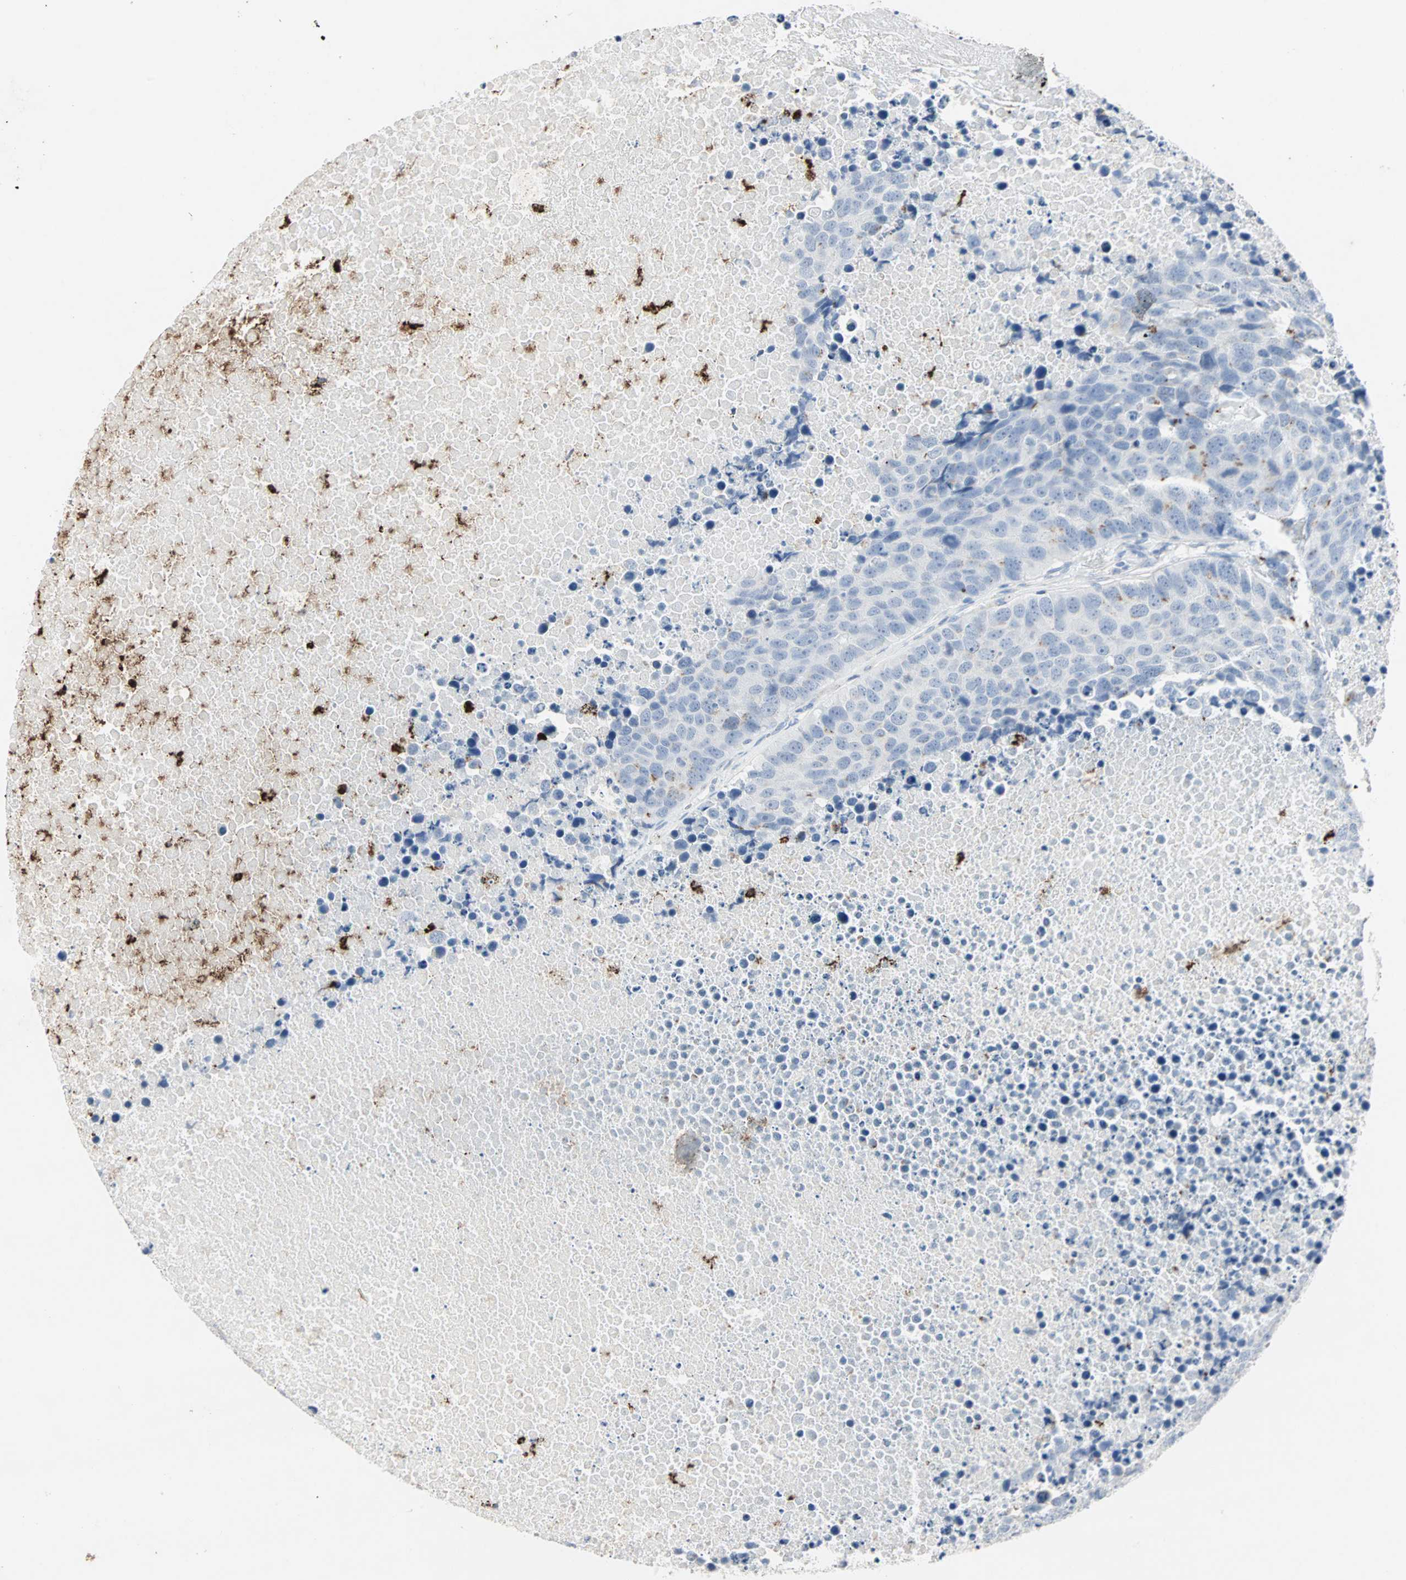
{"staining": {"intensity": "negative", "quantity": "none", "location": "none"}, "tissue": "carcinoid", "cell_type": "Tumor cells", "image_type": "cancer", "snomed": [{"axis": "morphology", "description": "Carcinoid, malignant, NOS"}, {"axis": "topography", "description": "Lung"}], "caption": "The histopathology image exhibits no staining of tumor cells in carcinoid.", "gene": "CEACAM6", "patient": {"sex": "male", "age": 60}}